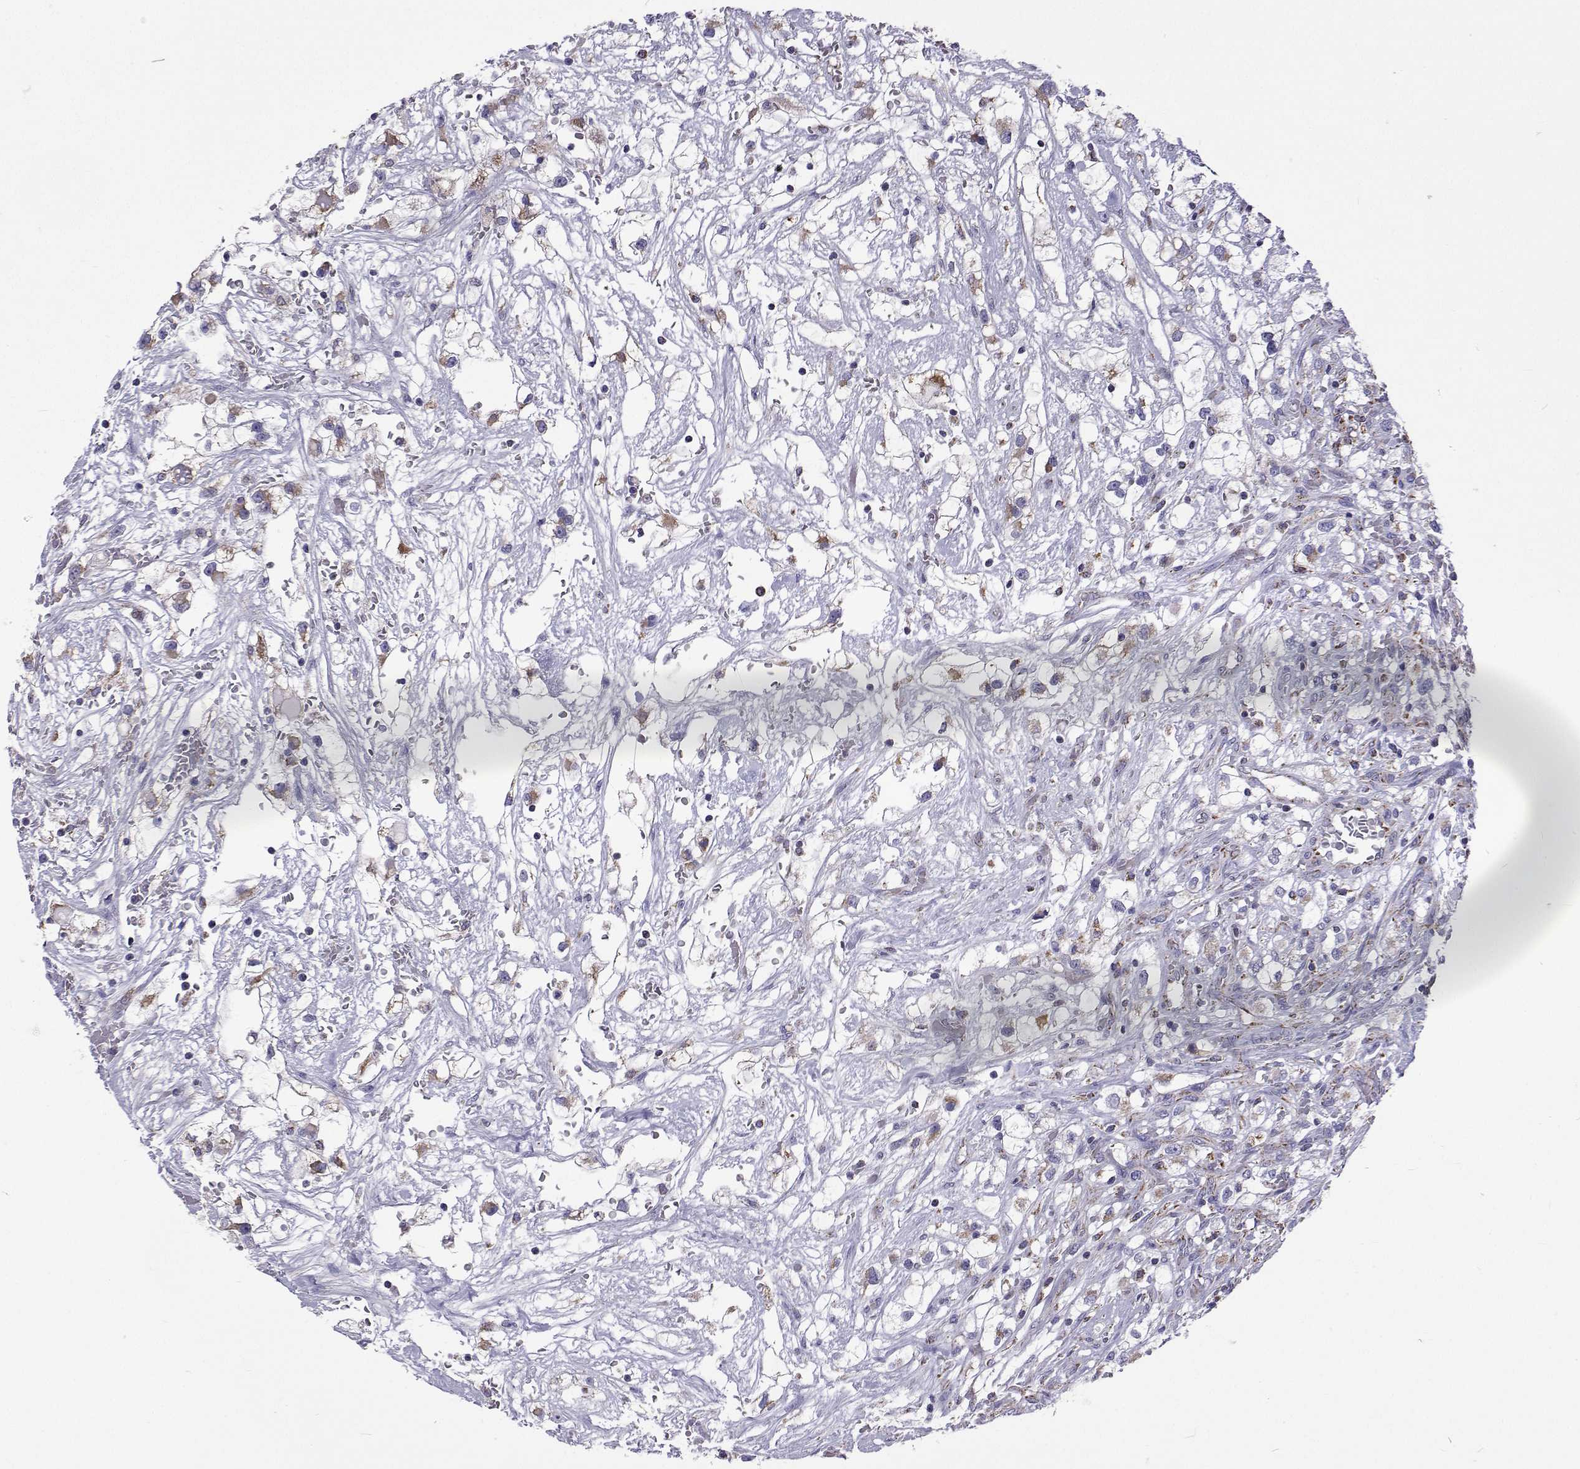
{"staining": {"intensity": "weak", "quantity": "<25%", "location": "cytoplasmic/membranous"}, "tissue": "renal cancer", "cell_type": "Tumor cells", "image_type": "cancer", "snomed": [{"axis": "morphology", "description": "Adenocarcinoma, NOS"}, {"axis": "topography", "description": "Kidney"}], "caption": "The histopathology image shows no staining of tumor cells in renal cancer (adenocarcinoma).", "gene": "MCCC2", "patient": {"sex": "male", "age": 59}}